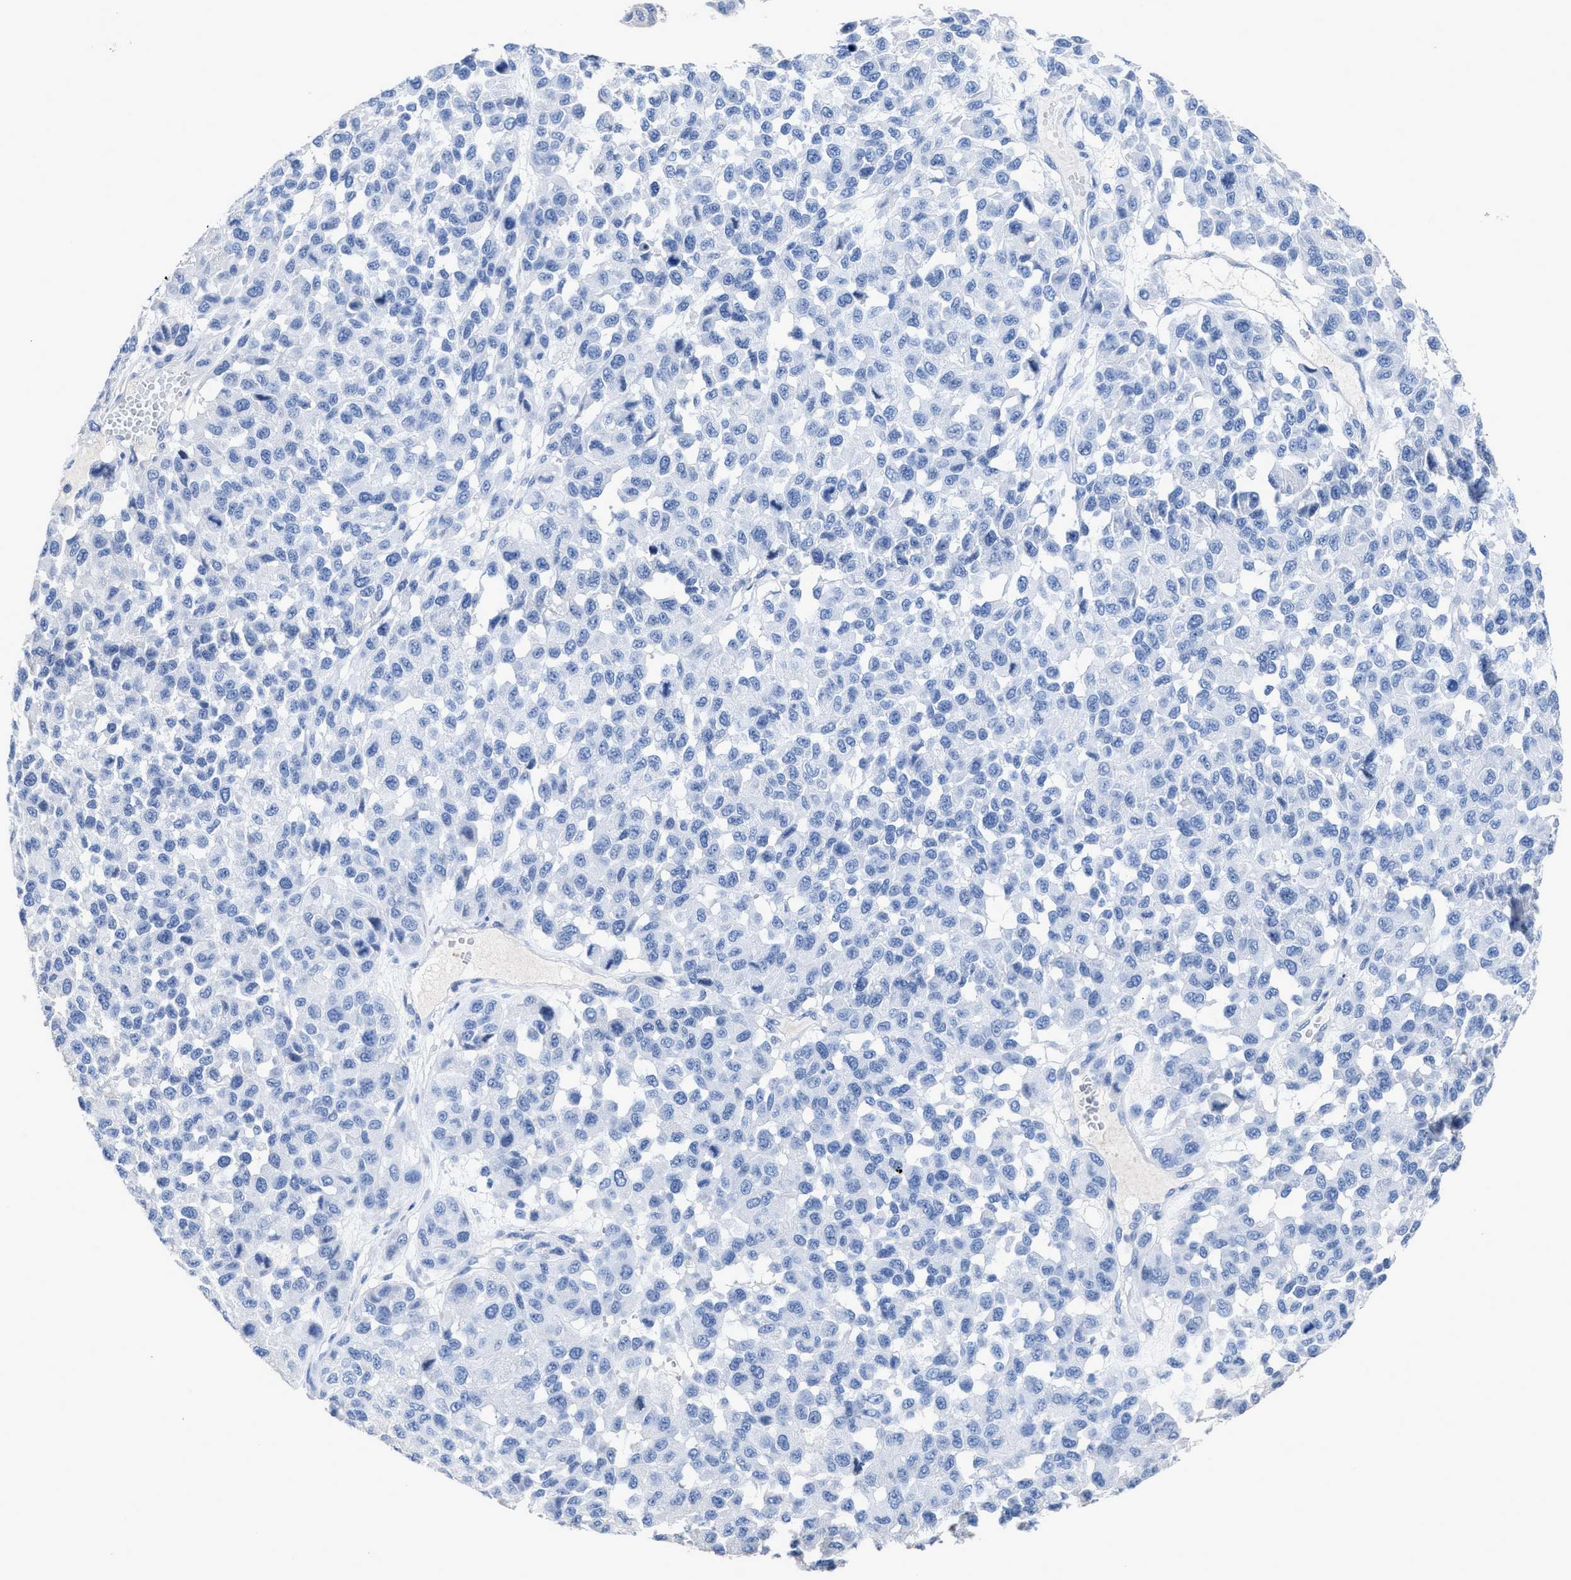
{"staining": {"intensity": "negative", "quantity": "none", "location": "none"}, "tissue": "melanoma", "cell_type": "Tumor cells", "image_type": "cancer", "snomed": [{"axis": "morphology", "description": "Malignant melanoma, NOS"}, {"axis": "topography", "description": "Skin"}], "caption": "Malignant melanoma was stained to show a protein in brown. There is no significant positivity in tumor cells.", "gene": "CEACAM5", "patient": {"sex": "male", "age": 62}}